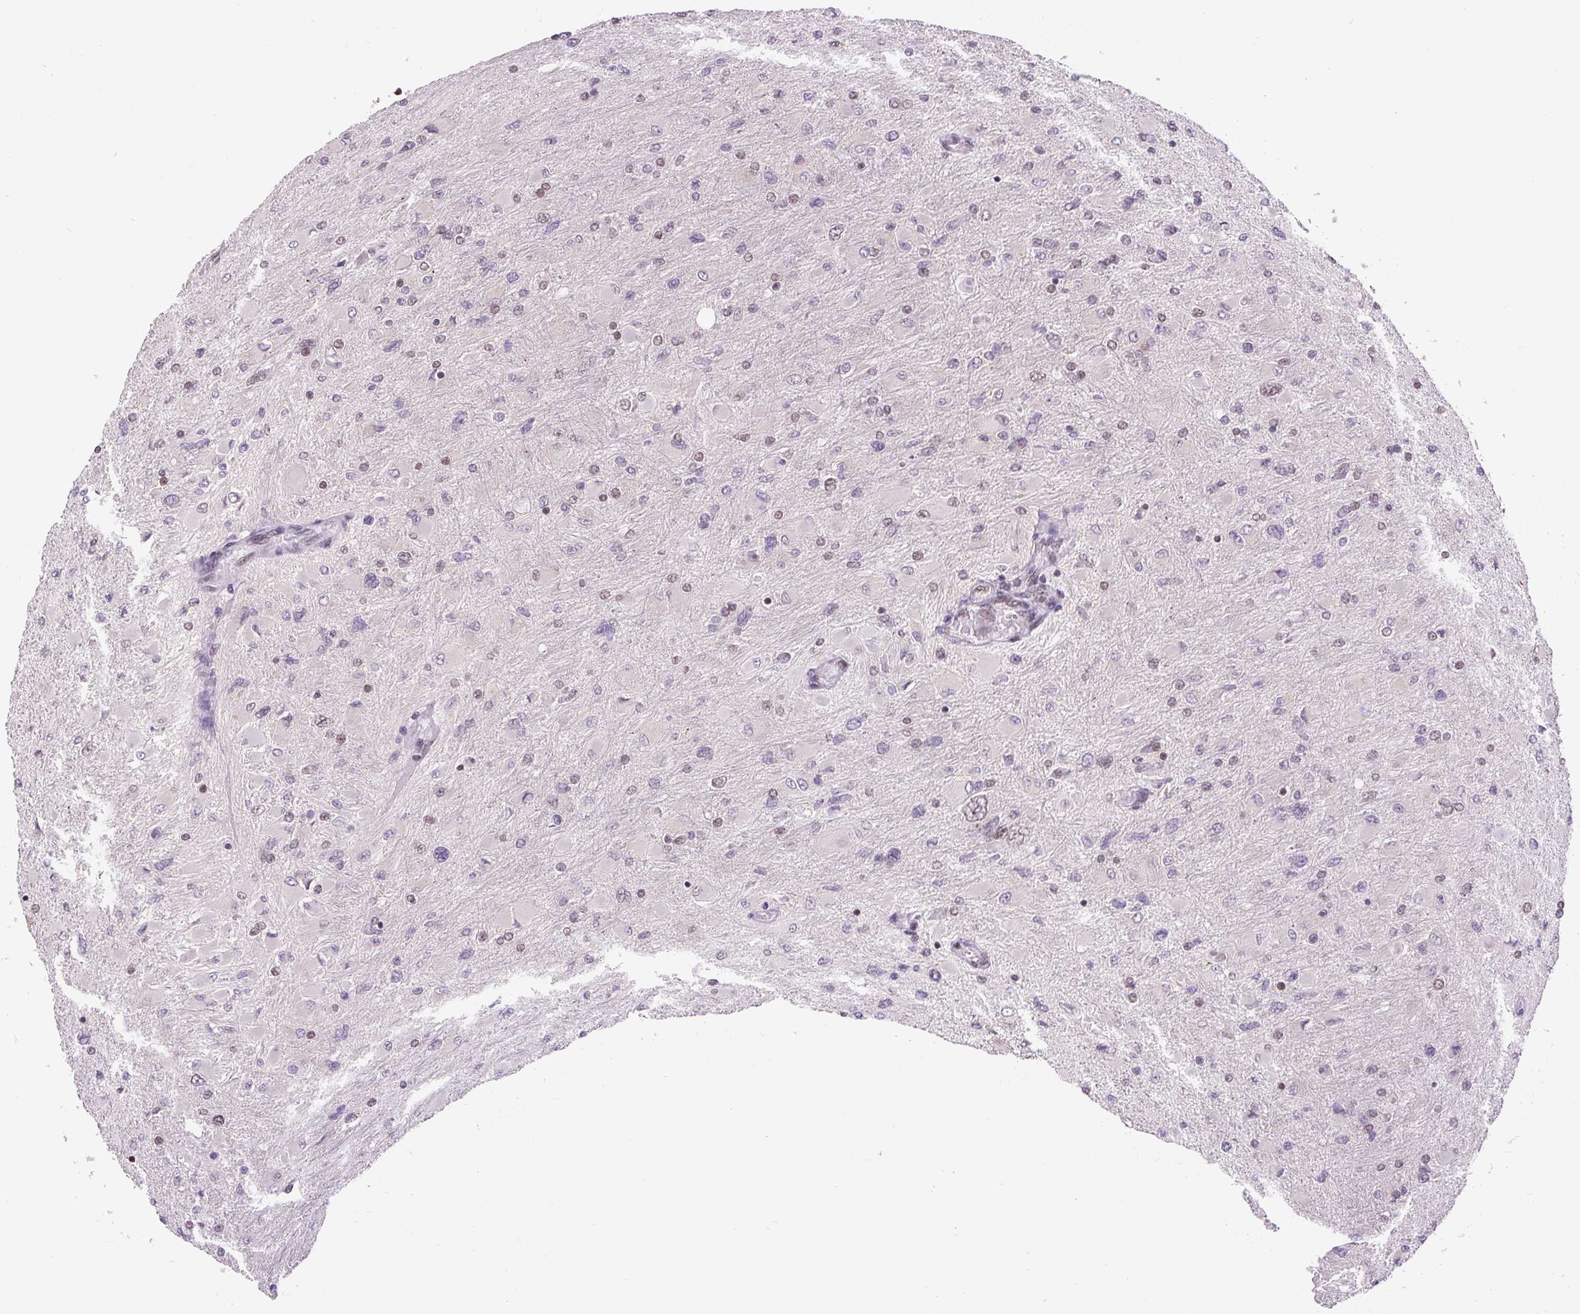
{"staining": {"intensity": "moderate", "quantity": "25%-75%", "location": "nuclear"}, "tissue": "glioma", "cell_type": "Tumor cells", "image_type": "cancer", "snomed": [{"axis": "morphology", "description": "Glioma, malignant, High grade"}, {"axis": "topography", "description": "Cerebral cortex"}], "caption": "Immunohistochemical staining of glioma reveals moderate nuclear protein expression in approximately 25%-75% of tumor cells.", "gene": "ZNF672", "patient": {"sex": "female", "age": 36}}